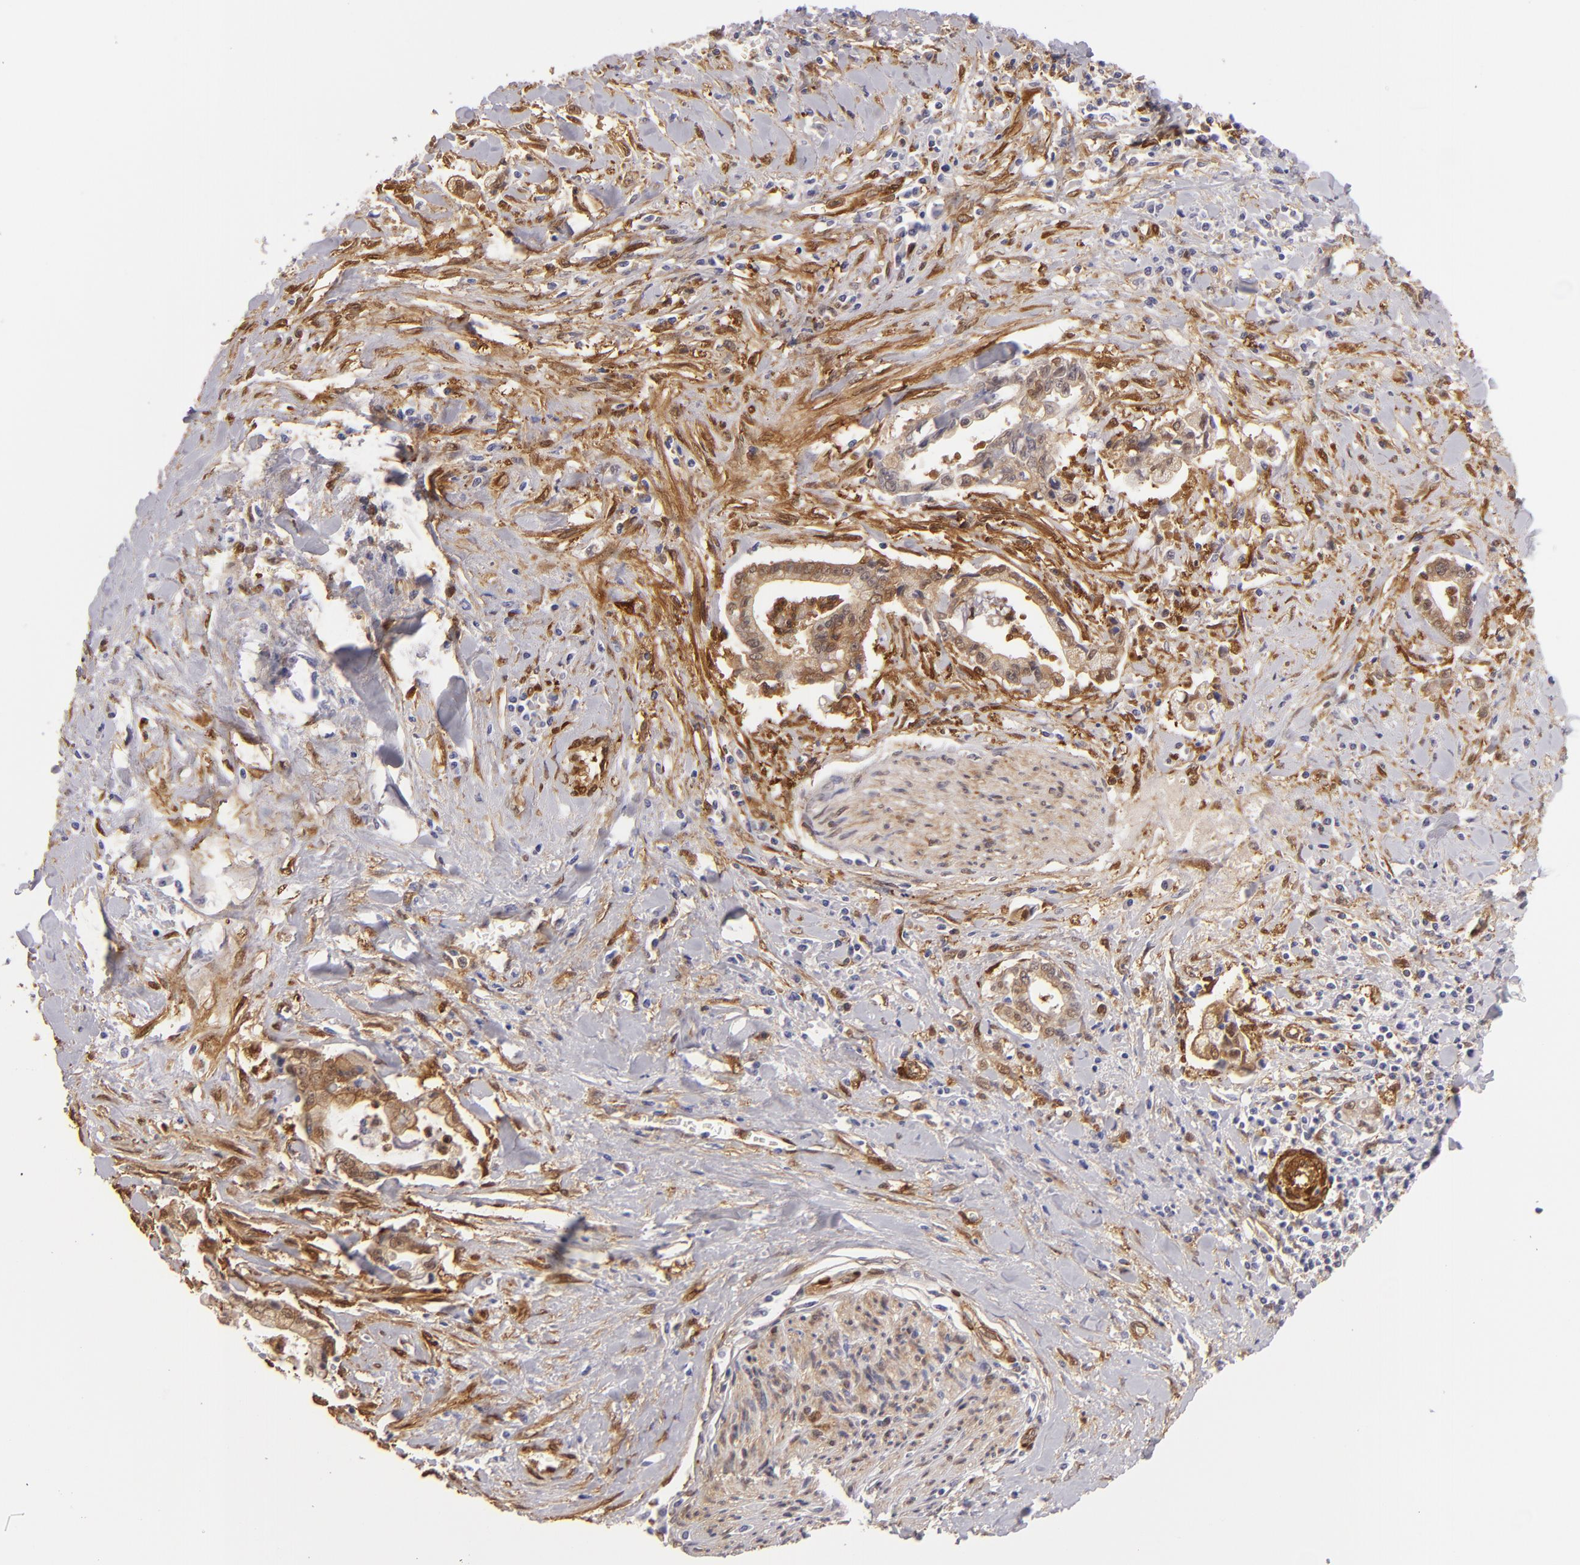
{"staining": {"intensity": "moderate", "quantity": ">75%", "location": "cytoplasmic/membranous"}, "tissue": "liver cancer", "cell_type": "Tumor cells", "image_type": "cancer", "snomed": [{"axis": "morphology", "description": "Cholangiocarcinoma"}, {"axis": "topography", "description": "Liver"}], "caption": "Immunohistochemistry of cholangiocarcinoma (liver) reveals medium levels of moderate cytoplasmic/membranous expression in approximately >75% of tumor cells.", "gene": "VCL", "patient": {"sex": "male", "age": 57}}